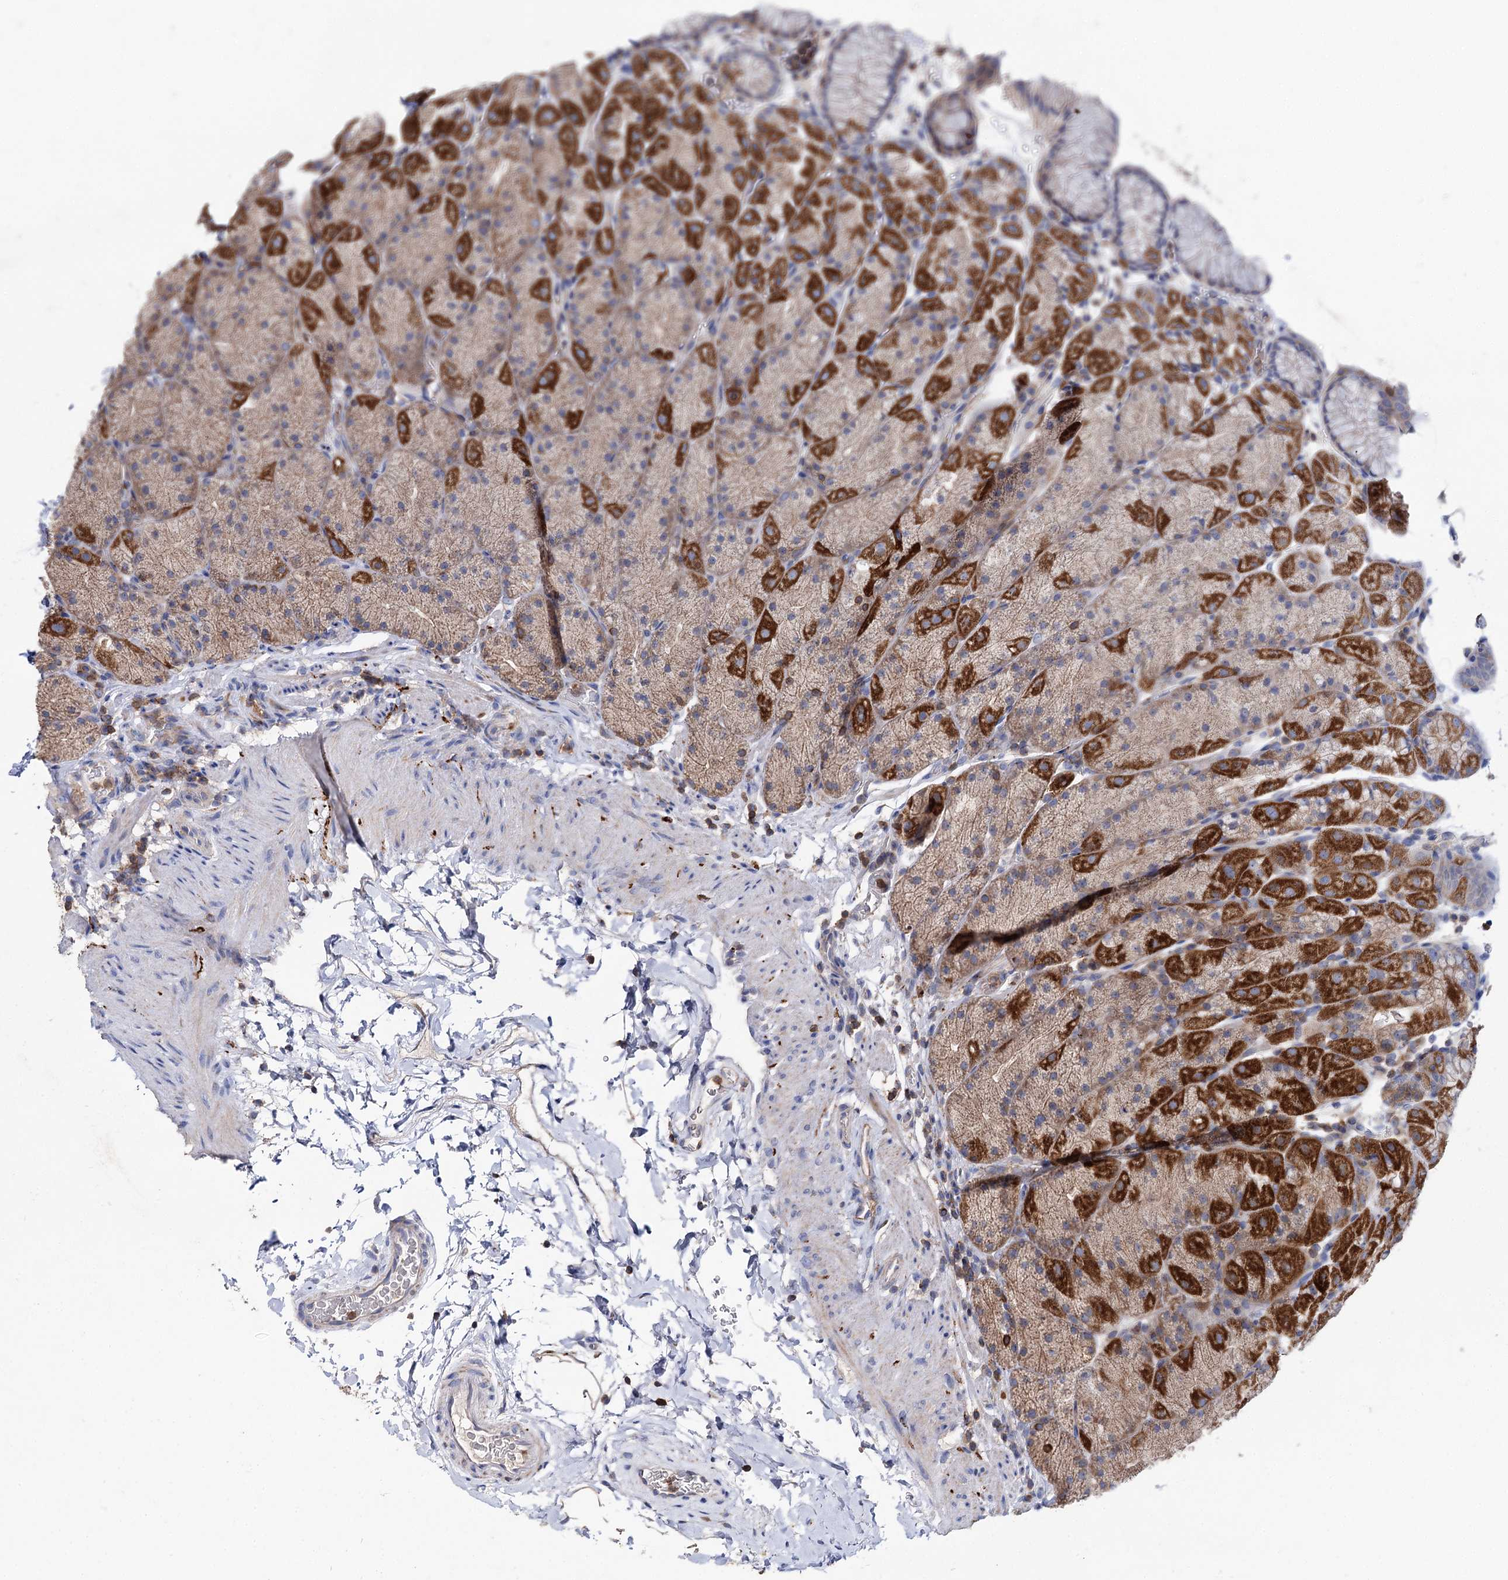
{"staining": {"intensity": "strong", "quantity": "25%-75%", "location": "cytoplasmic/membranous"}, "tissue": "stomach", "cell_type": "Glandular cells", "image_type": "normal", "snomed": [{"axis": "morphology", "description": "Normal tissue, NOS"}, {"axis": "topography", "description": "Stomach, upper"}, {"axis": "topography", "description": "Stomach, lower"}], "caption": "Immunohistochemistry (DAB (3,3'-diaminobenzidine)) staining of normal stomach shows strong cytoplasmic/membranous protein positivity in about 25%-75% of glandular cells. (Brightfield microscopy of DAB IHC at high magnification).", "gene": "UBASH3B", "patient": {"sex": "male", "age": 67}}